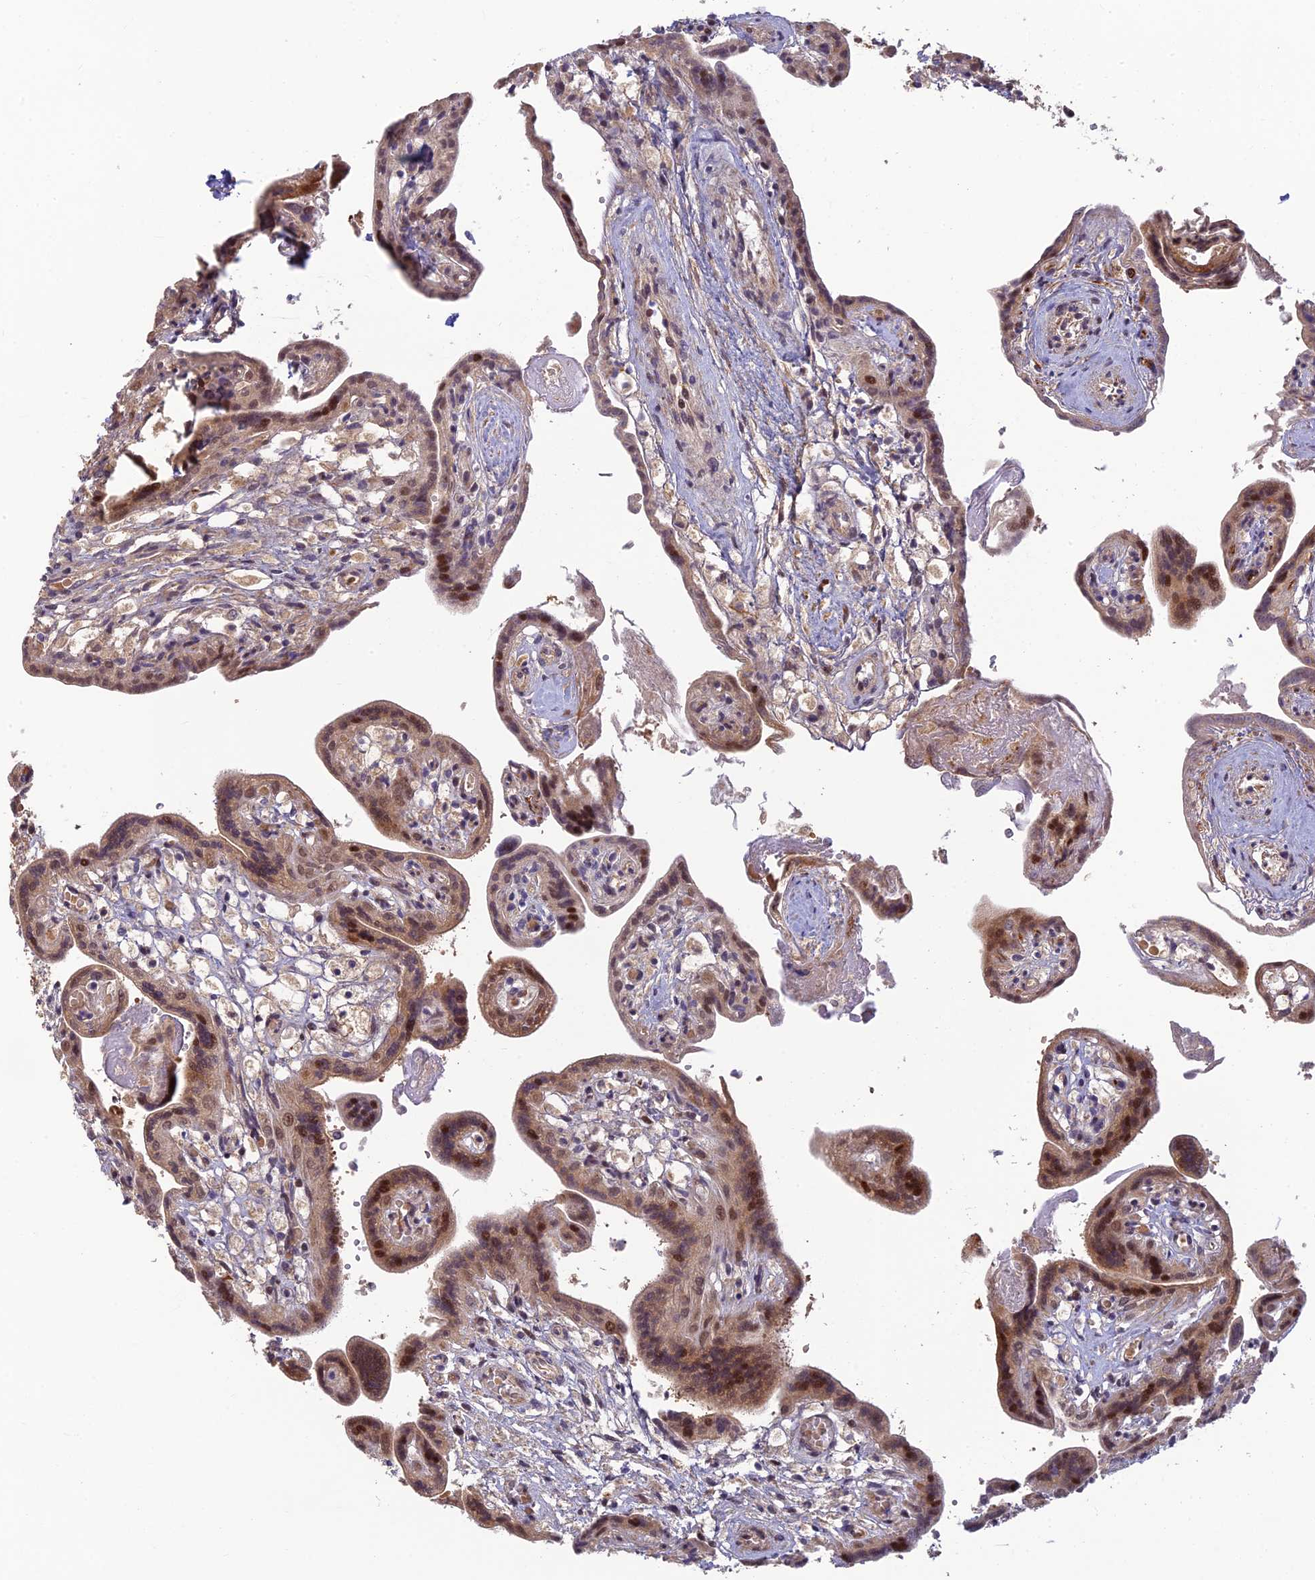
{"staining": {"intensity": "strong", "quantity": "25%-75%", "location": "cytoplasmic/membranous,nuclear"}, "tissue": "placenta", "cell_type": "Trophoblastic cells", "image_type": "normal", "snomed": [{"axis": "morphology", "description": "Normal tissue, NOS"}, {"axis": "topography", "description": "Placenta"}], "caption": "Trophoblastic cells show high levels of strong cytoplasmic/membranous,nuclear staining in about 25%-75% of cells in normal human placenta.", "gene": "UFSP2", "patient": {"sex": "female", "age": 37}}